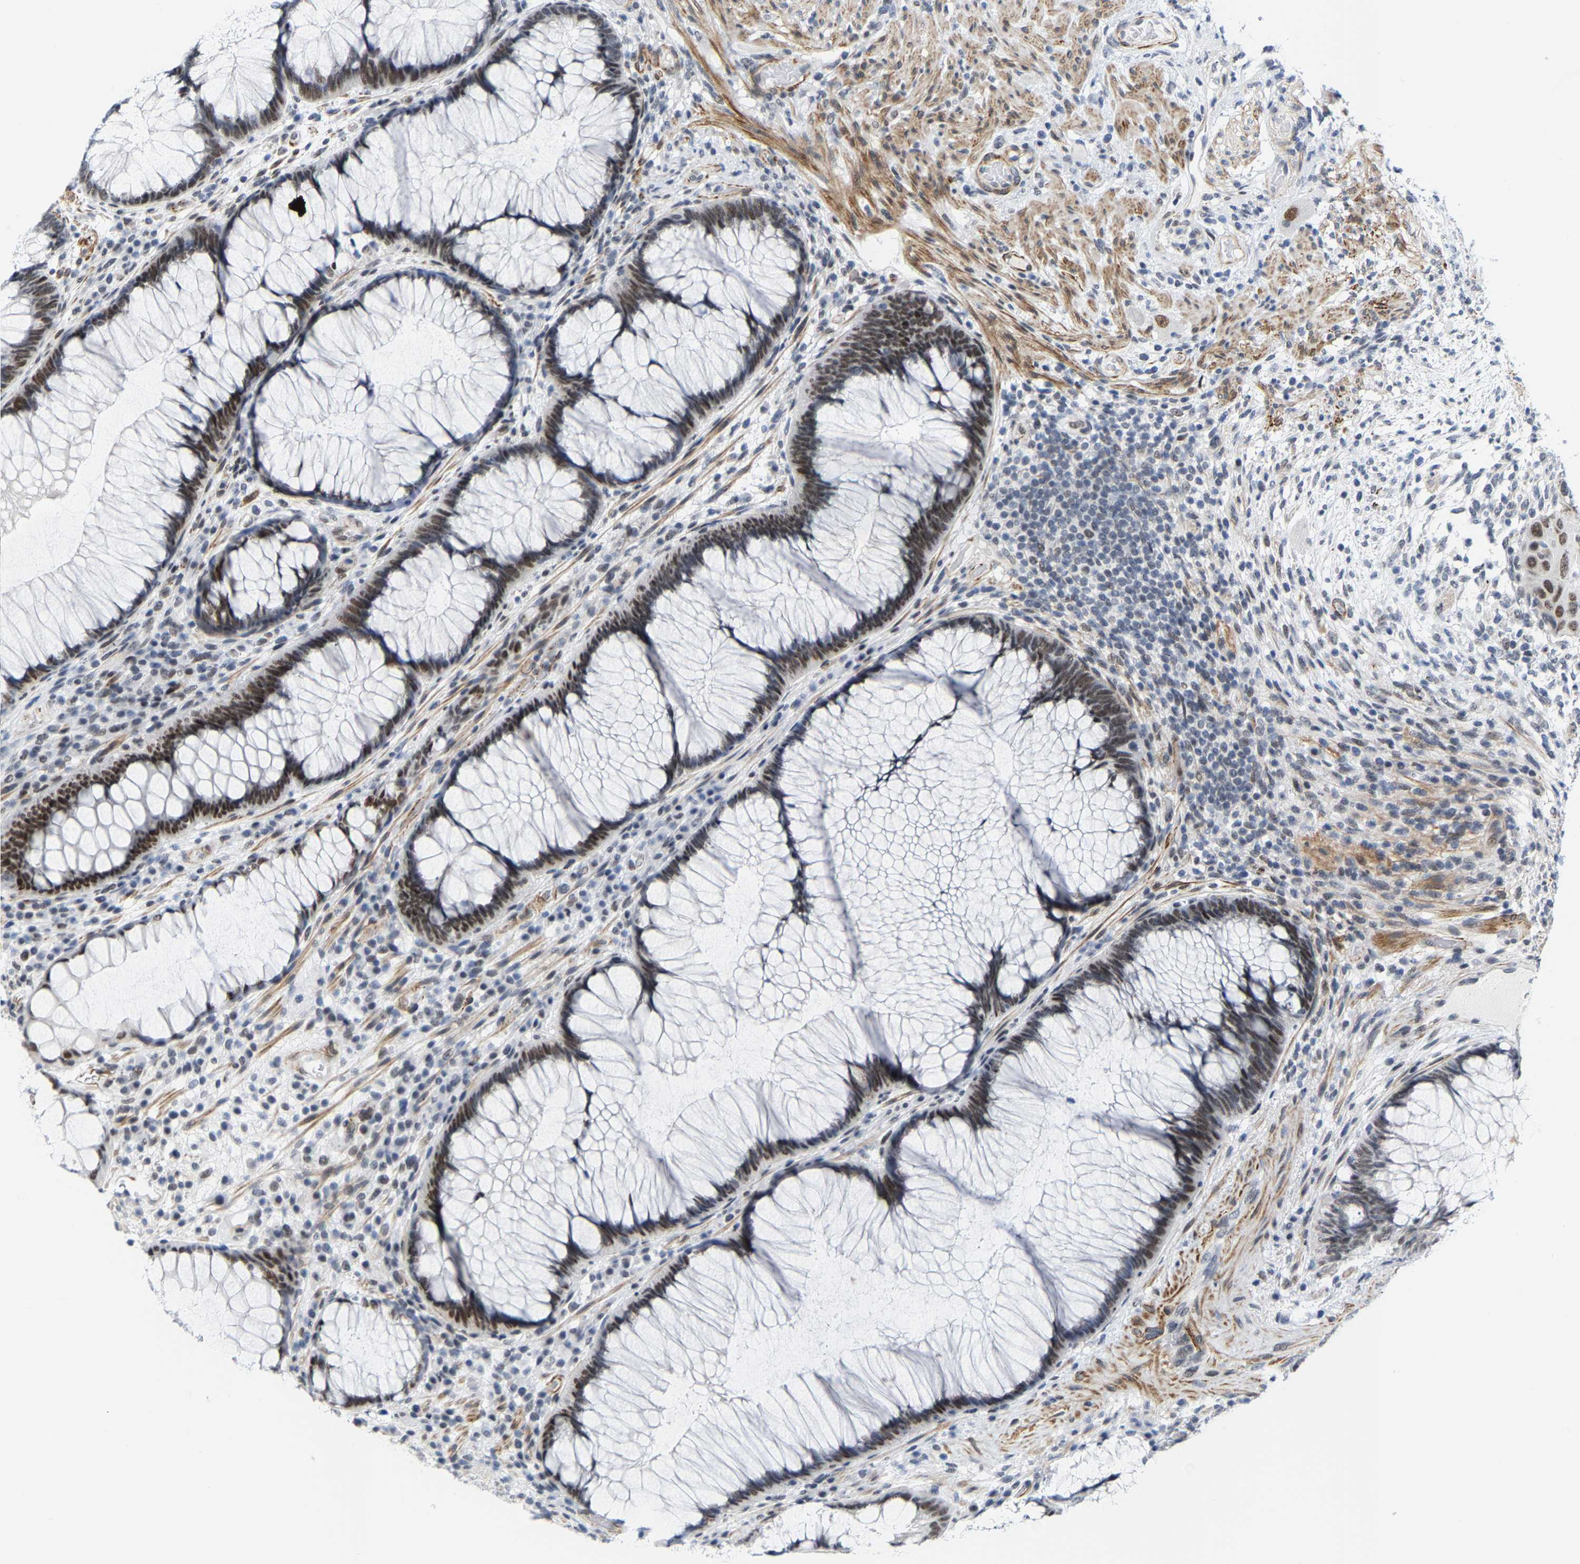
{"staining": {"intensity": "moderate", "quantity": ">75%", "location": "nuclear"}, "tissue": "rectum", "cell_type": "Glandular cells", "image_type": "normal", "snomed": [{"axis": "morphology", "description": "Normal tissue, NOS"}, {"axis": "topography", "description": "Rectum"}], "caption": "Moderate nuclear staining for a protein is present in approximately >75% of glandular cells of benign rectum using immunohistochemistry.", "gene": "FAM180A", "patient": {"sex": "male", "age": 51}}